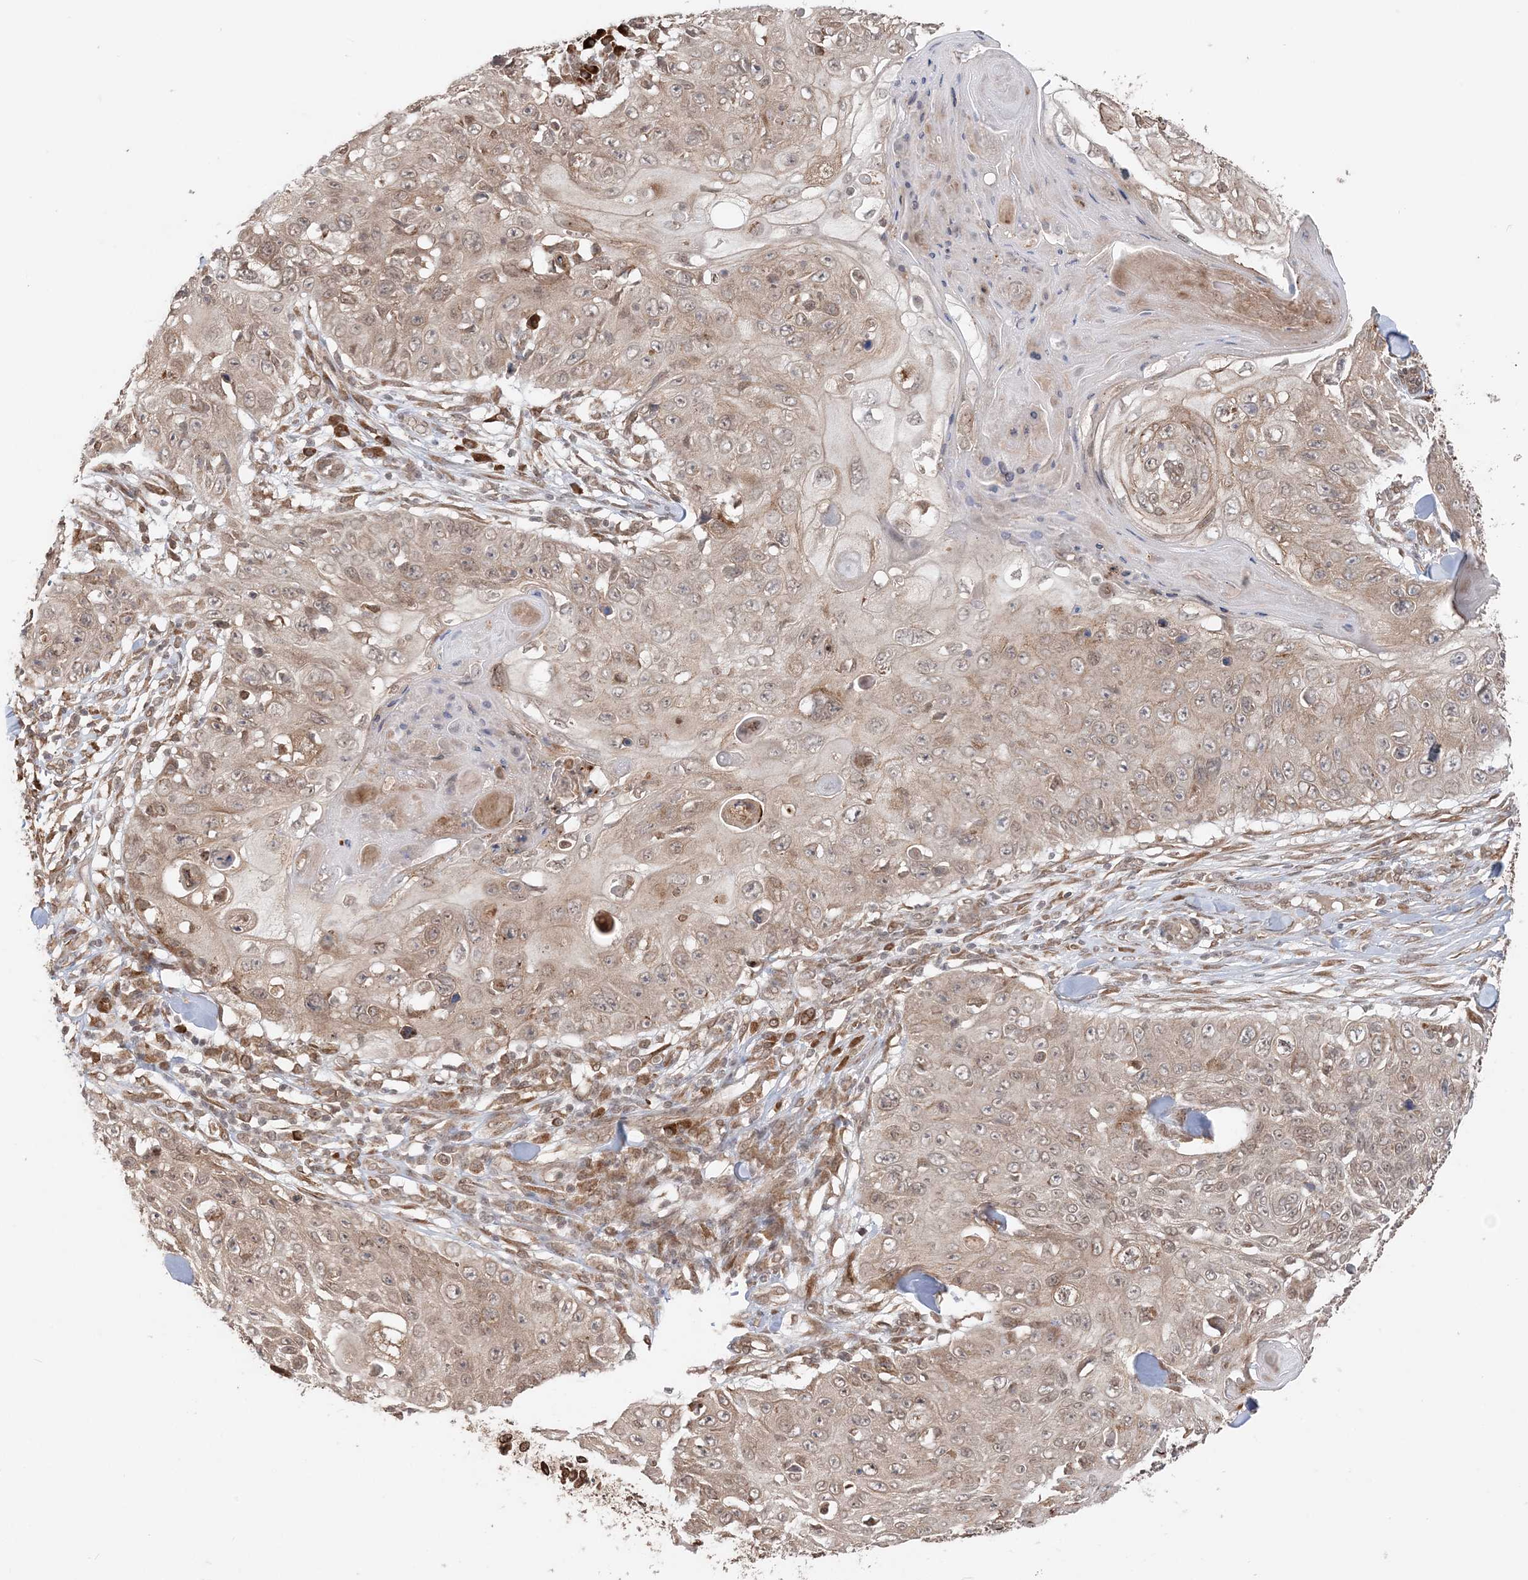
{"staining": {"intensity": "weak", "quantity": ">75%", "location": "cytoplasmic/membranous"}, "tissue": "skin cancer", "cell_type": "Tumor cells", "image_type": "cancer", "snomed": [{"axis": "morphology", "description": "Squamous cell carcinoma, NOS"}, {"axis": "topography", "description": "Skin"}], "caption": "Skin squamous cell carcinoma stained for a protein (brown) shows weak cytoplasmic/membranous positive expression in about >75% of tumor cells.", "gene": "TMED10", "patient": {"sex": "male", "age": 86}}